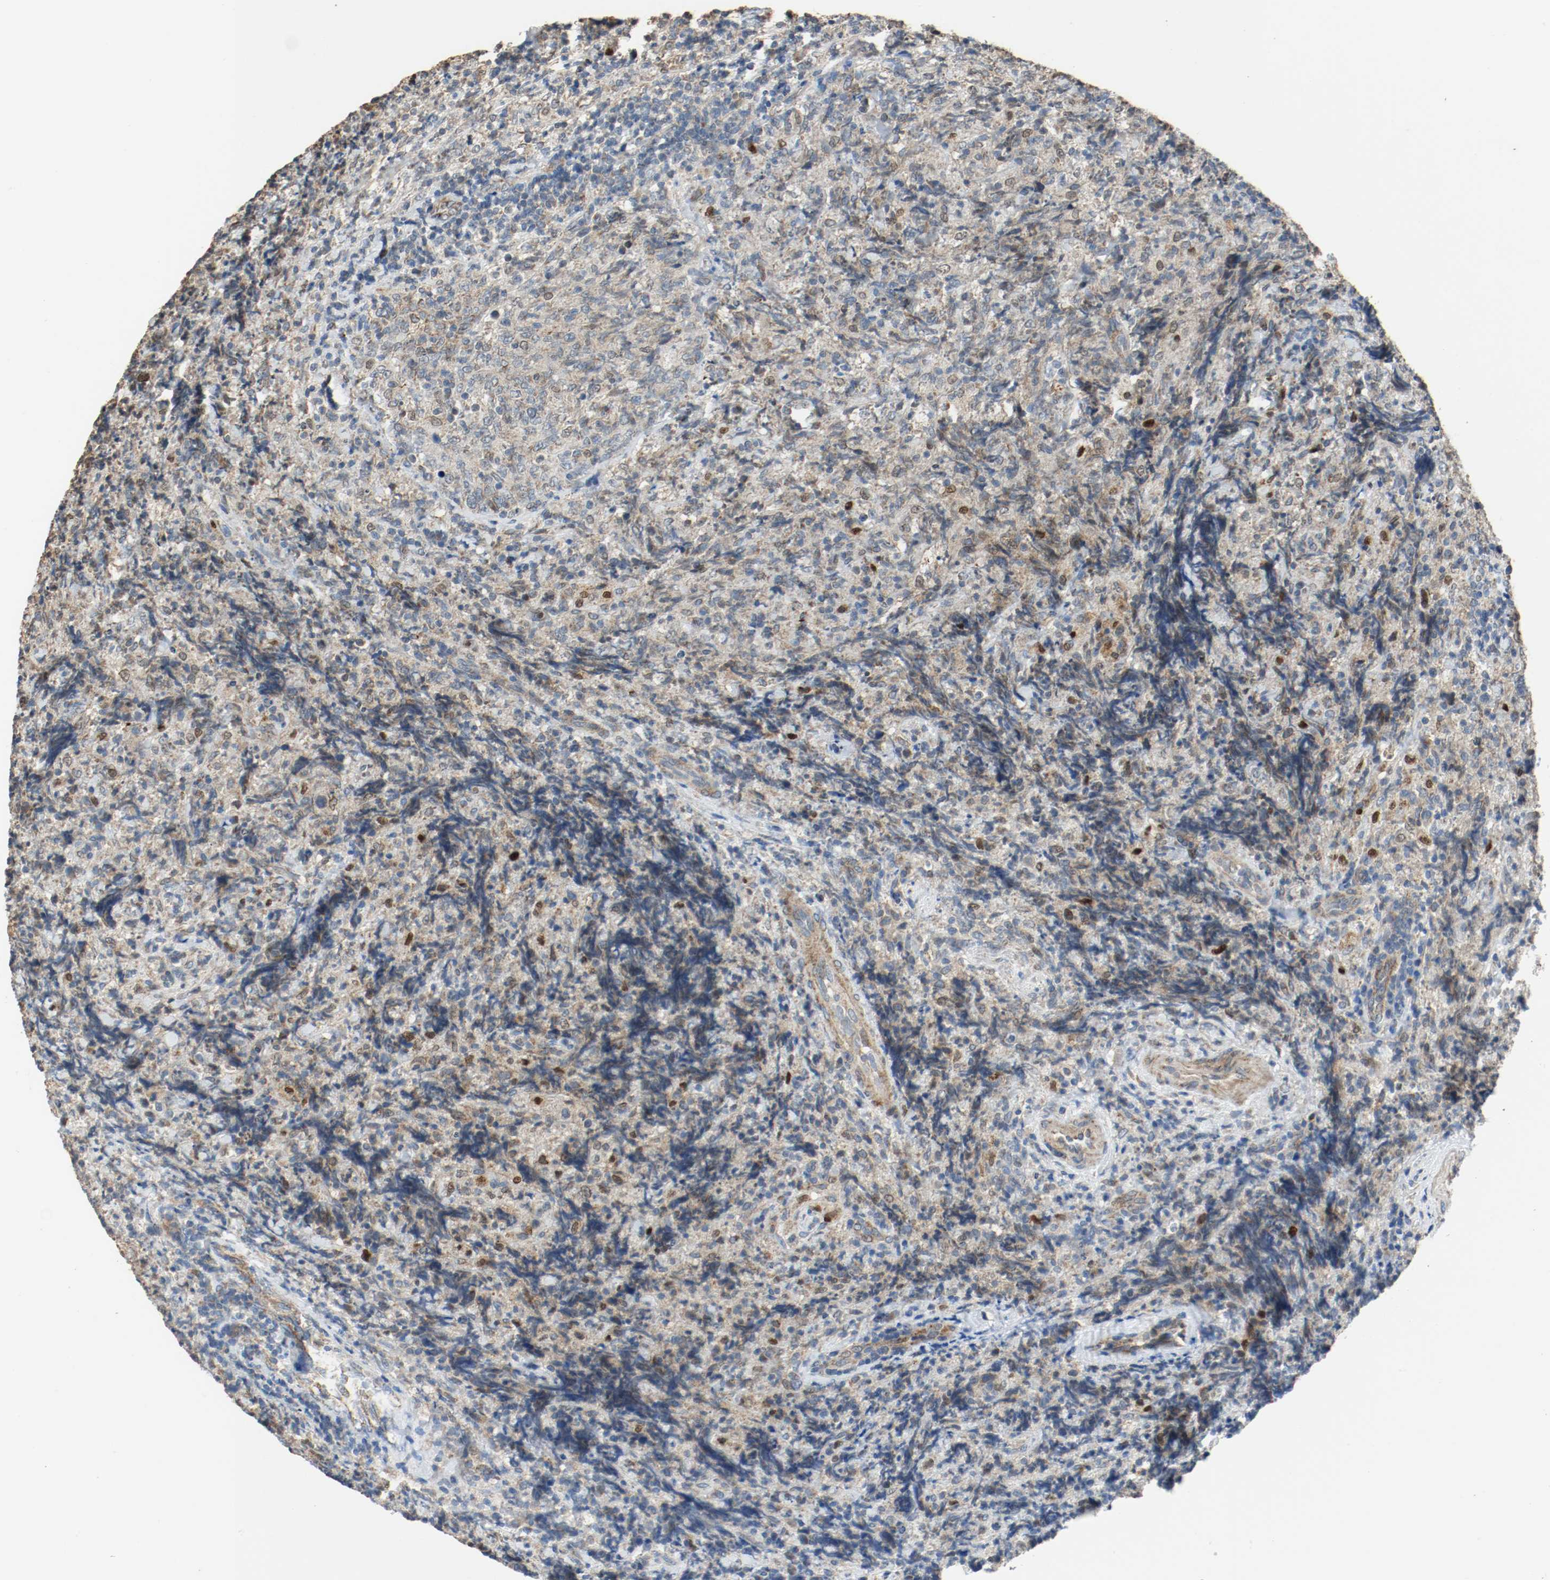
{"staining": {"intensity": "moderate", "quantity": ">75%", "location": "cytoplasmic/membranous"}, "tissue": "lymphoma", "cell_type": "Tumor cells", "image_type": "cancer", "snomed": [{"axis": "morphology", "description": "Malignant lymphoma, non-Hodgkin's type, High grade"}, {"axis": "topography", "description": "Tonsil"}], "caption": "High-magnification brightfield microscopy of high-grade malignant lymphoma, non-Hodgkin's type stained with DAB (brown) and counterstained with hematoxylin (blue). tumor cells exhibit moderate cytoplasmic/membranous staining is present in about>75% of cells. The staining was performed using DAB (3,3'-diaminobenzidine) to visualize the protein expression in brown, while the nuclei were stained in blue with hematoxylin (Magnification: 20x).", "gene": "ALDH4A1", "patient": {"sex": "female", "age": 36}}